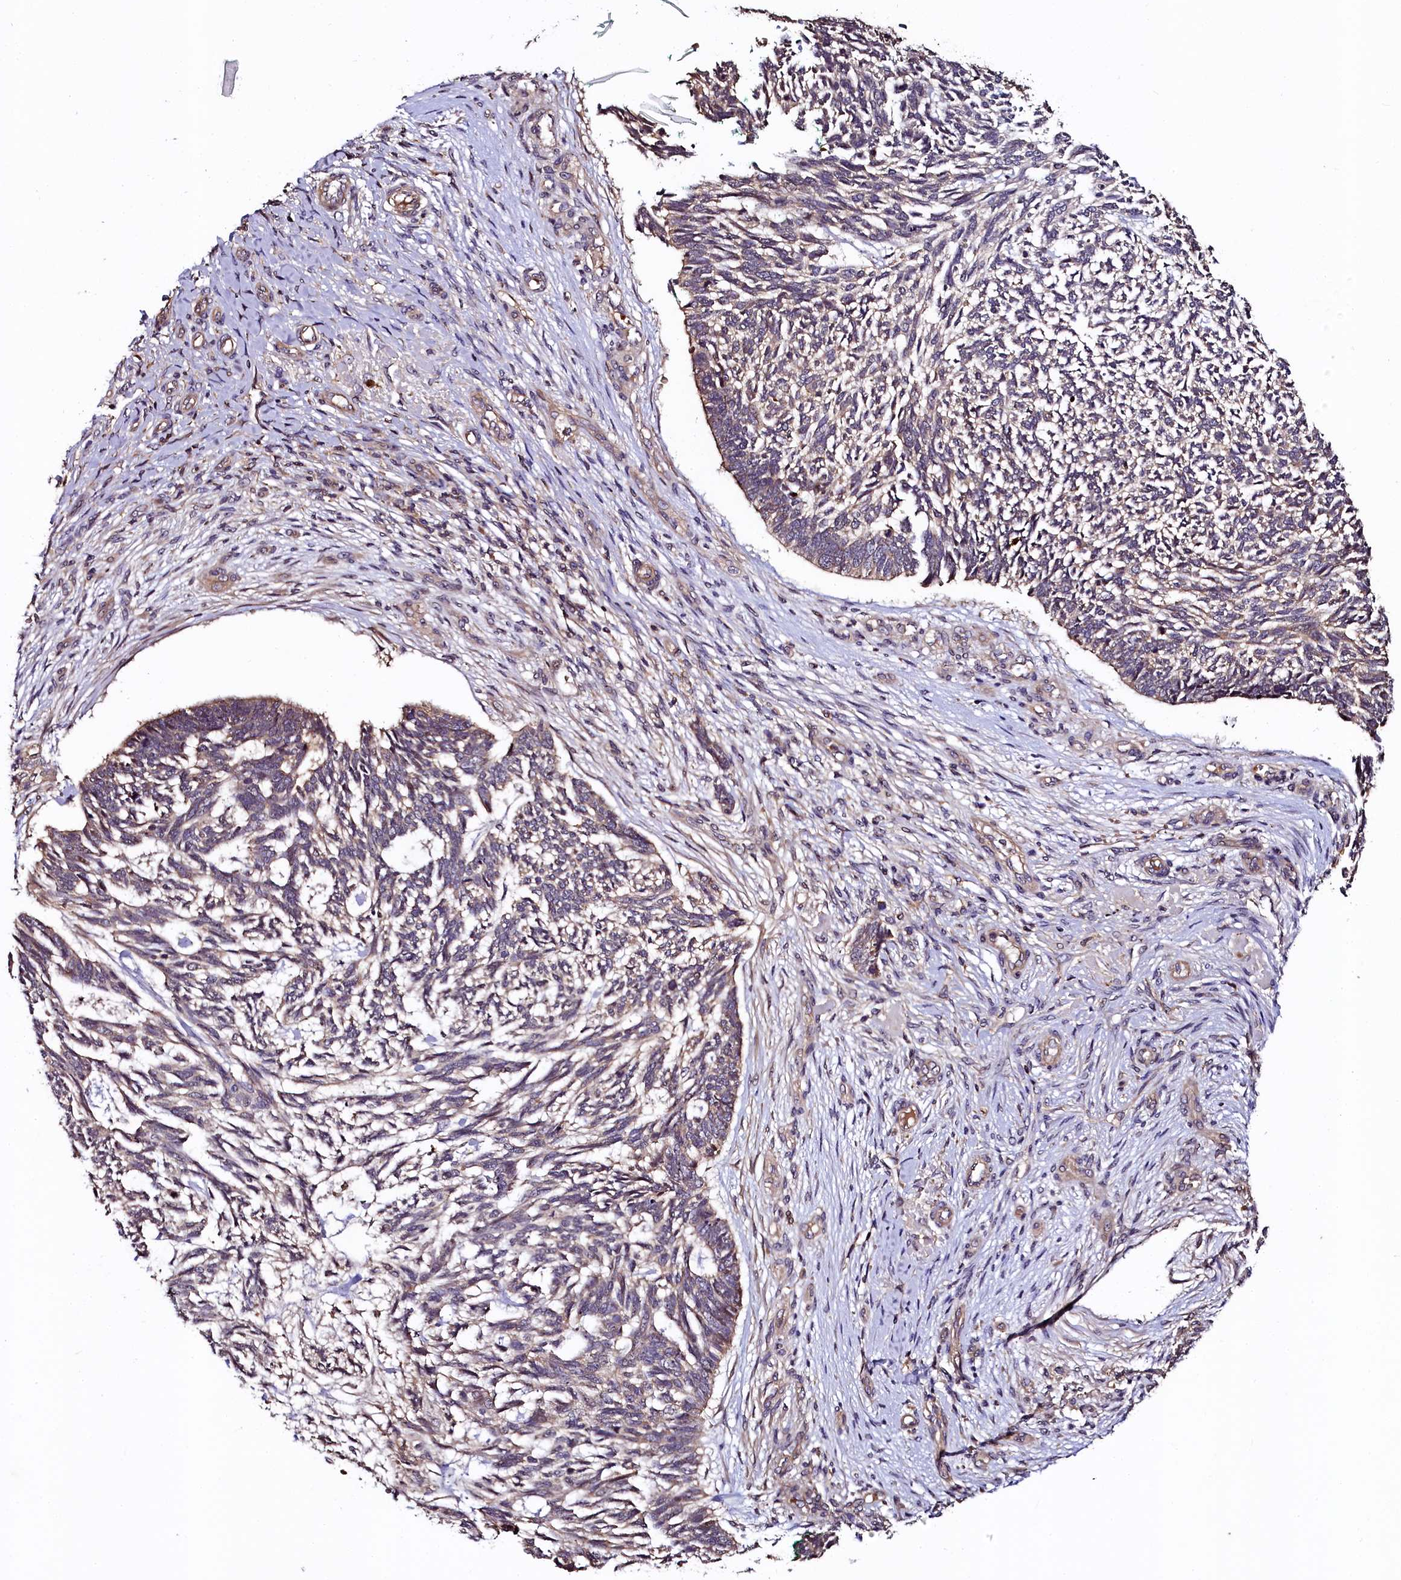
{"staining": {"intensity": "moderate", "quantity": "25%-75%", "location": "cytoplasmic/membranous"}, "tissue": "skin cancer", "cell_type": "Tumor cells", "image_type": "cancer", "snomed": [{"axis": "morphology", "description": "Basal cell carcinoma"}, {"axis": "topography", "description": "Skin"}], "caption": "Skin cancer tissue shows moderate cytoplasmic/membranous expression in approximately 25%-75% of tumor cells (DAB = brown stain, brightfield microscopy at high magnification).", "gene": "N4BP1", "patient": {"sex": "male", "age": 88}}